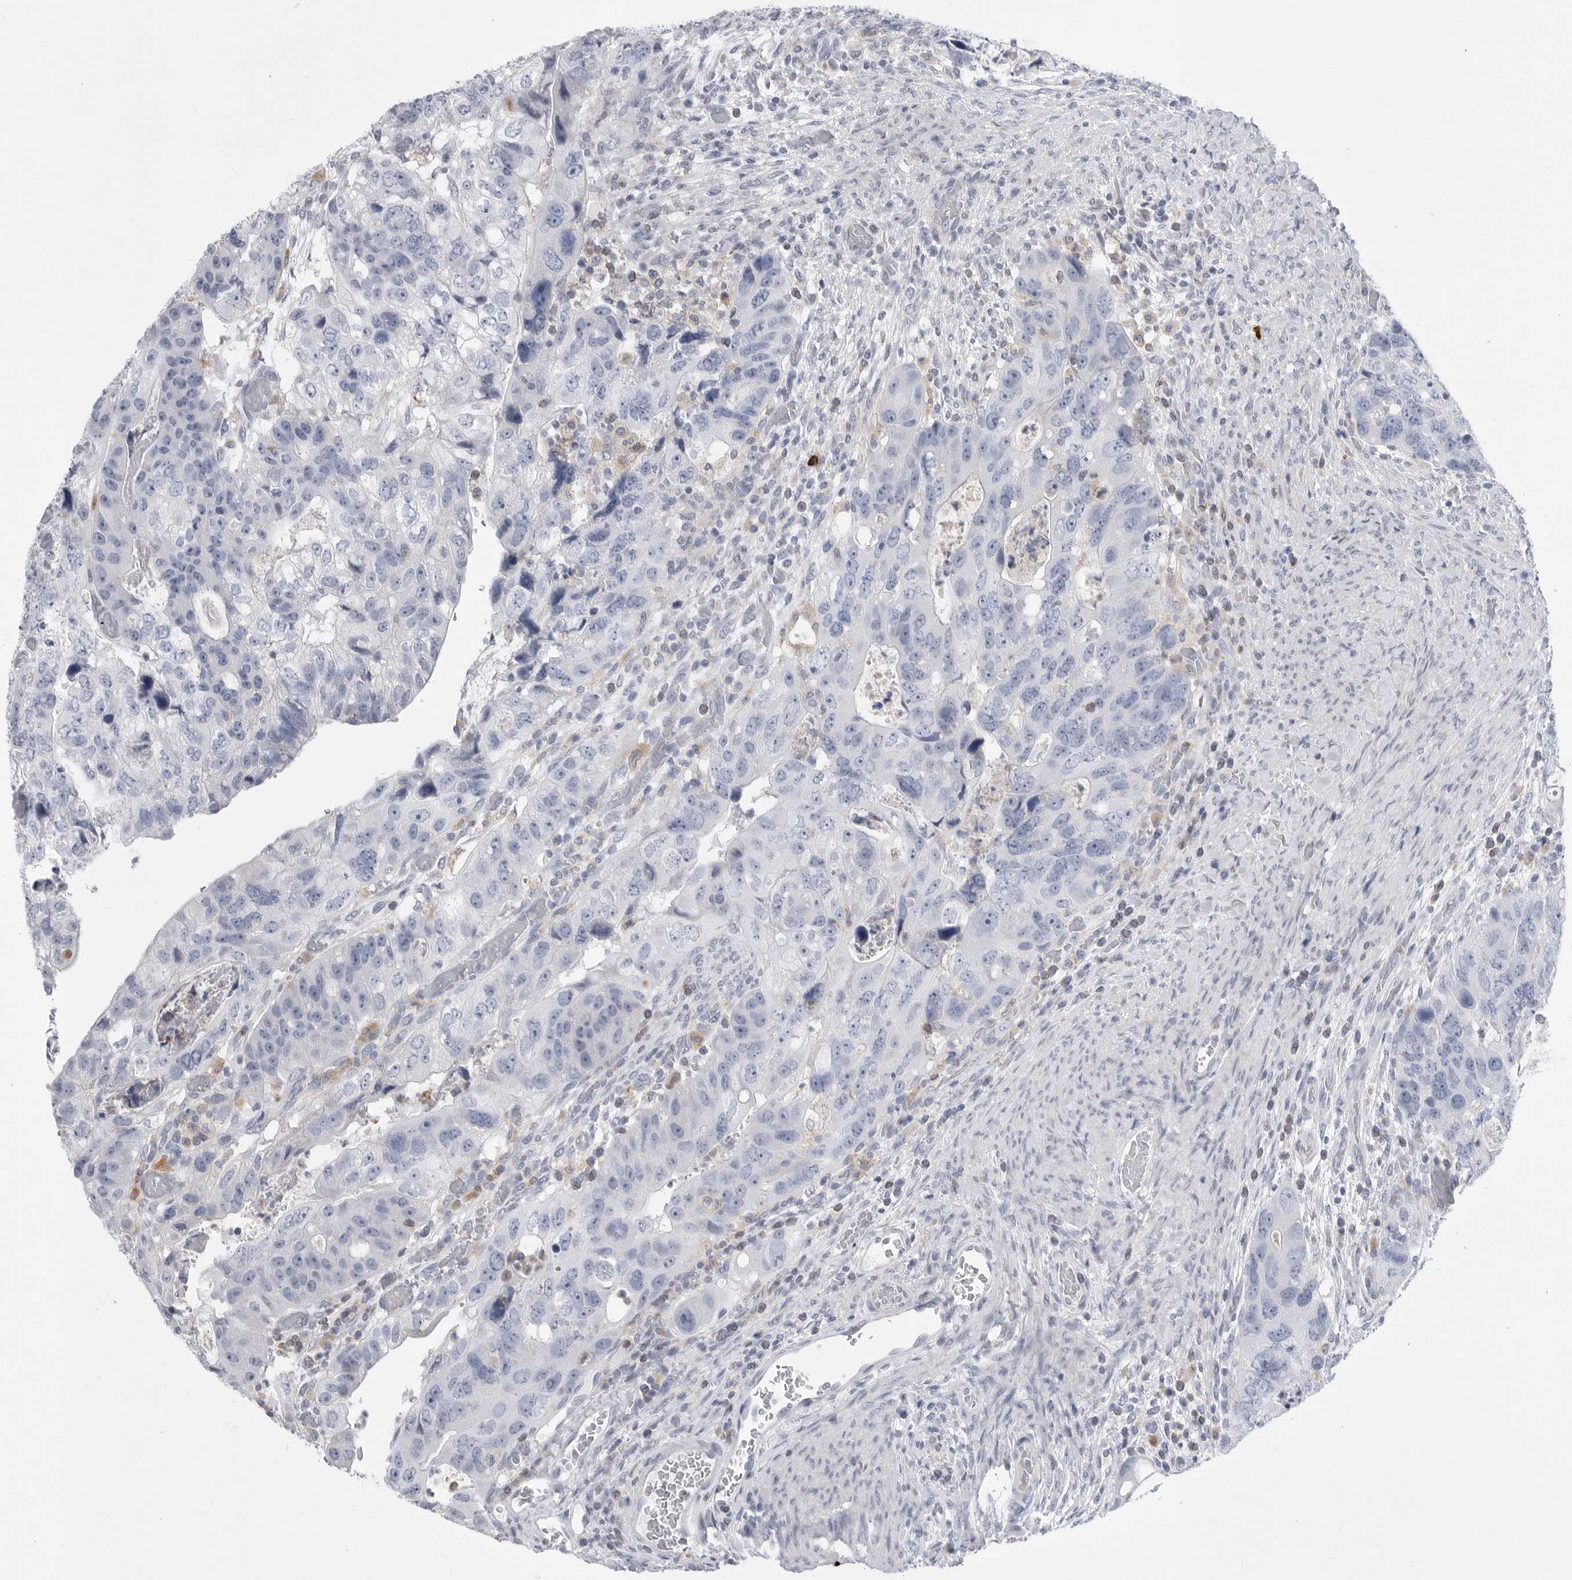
{"staining": {"intensity": "negative", "quantity": "none", "location": "none"}, "tissue": "colorectal cancer", "cell_type": "Tumor cells", "image_type": "cancer", "snomed": [{"axis": "morphology", "description": "Adenocarcinoma, NOS"}, {"axis": "topography", "description": "Rectum"}], "caption": "Human colorectal adenocarcinoma stained for a protein using immunohistochemistry exhibits no expression in tumor cells.", "gene": "SIGLEC10", "patient": {"sex": "male", "age": 59}}